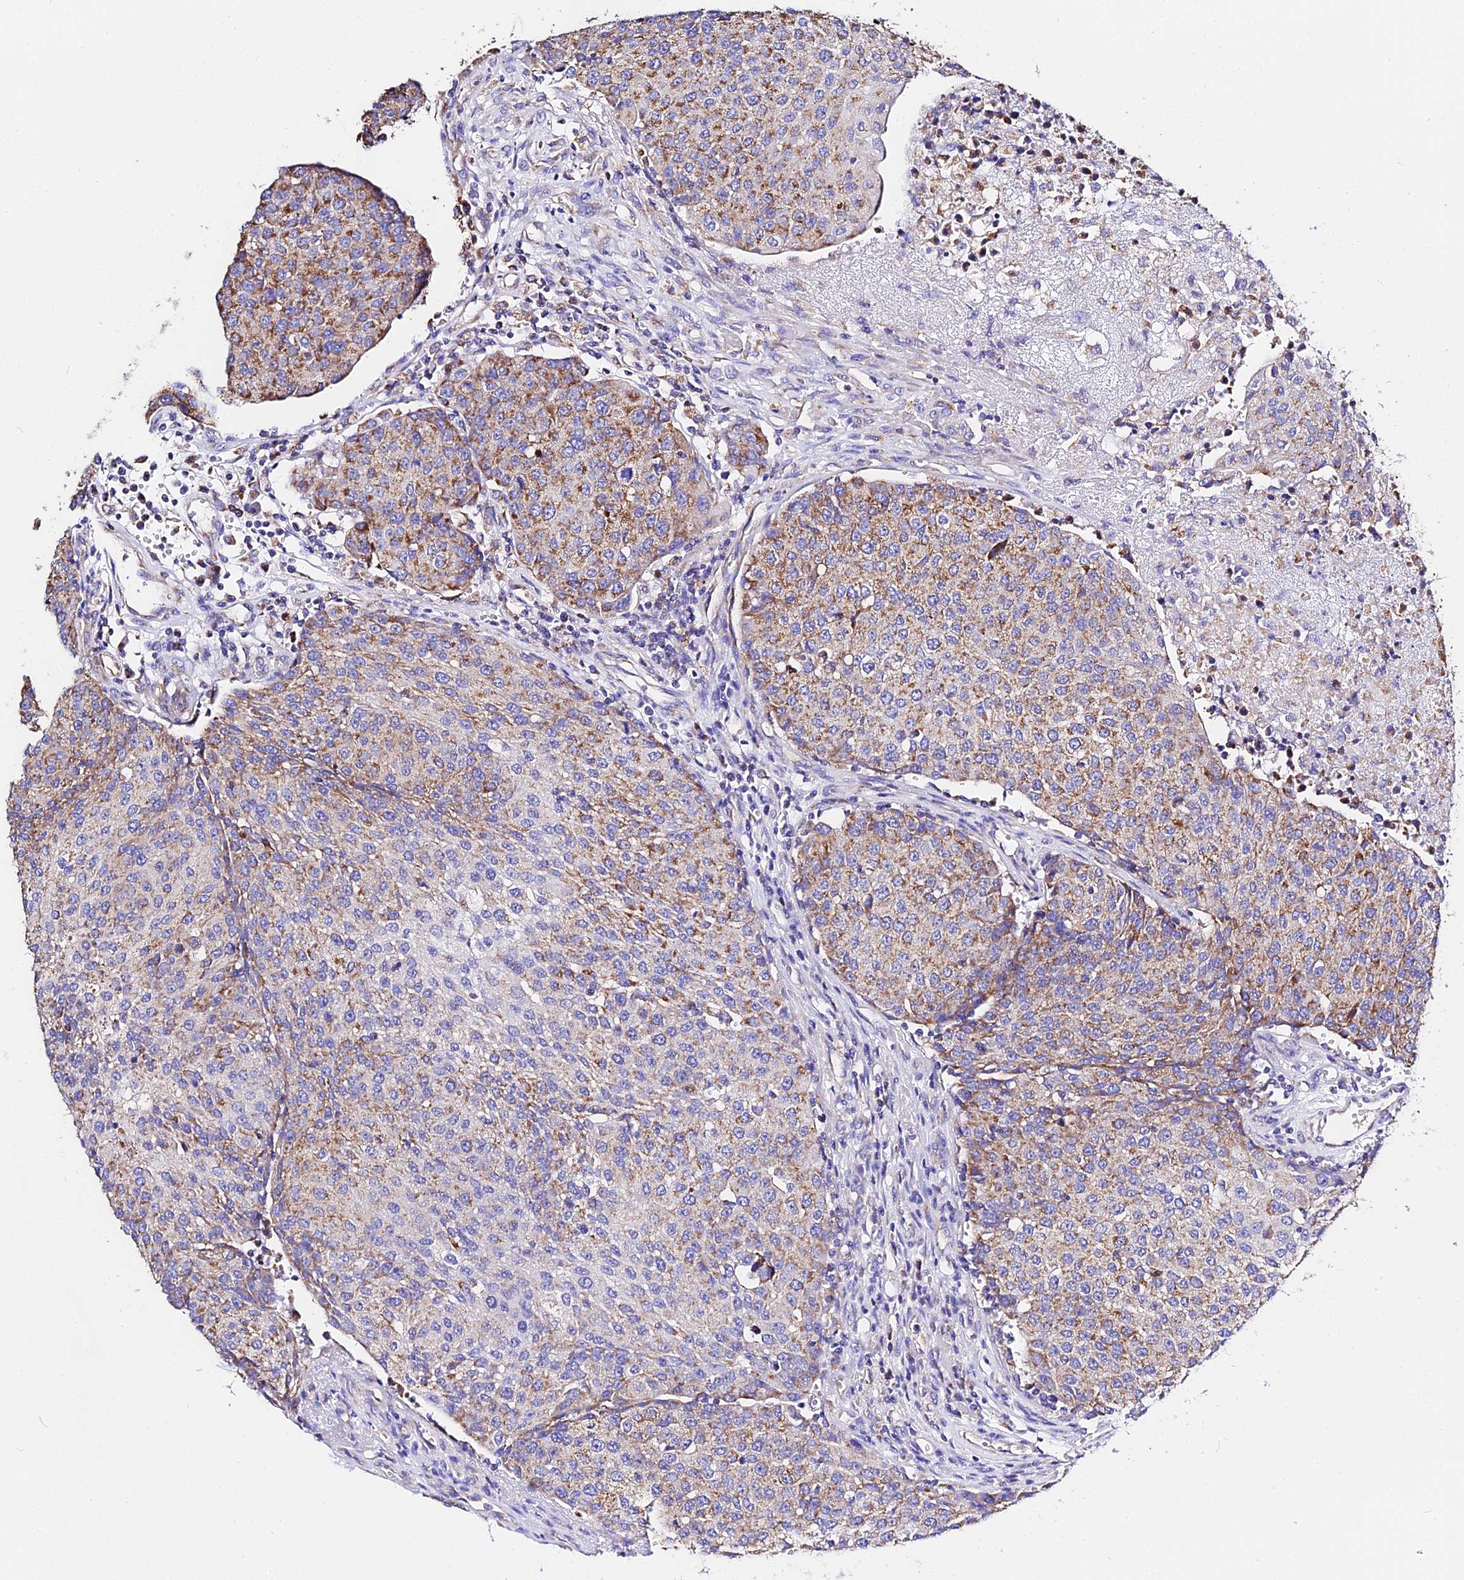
{"staining": {"intensity": "moderate", "quantity": "25%-75%", "location": "cytoplasmic/membranous"}, "tissue": "urothelial cancer", "cell_type": "Tumor cells", "image_type": "cancer", "snomed": [{"axis": "morphology", "description": "Urothelial carcinoma, High grade"}, {"axis": "topography", "description": "Urinary bladder"}], "caption": "Protein expression analysis of urothelial cancer exhibits moderate cytoplasmic/membranous staining in about 25%-75% of tumor cells.", "gene": "ZNF573", "patient": {"sex": "female", "age": 85}}